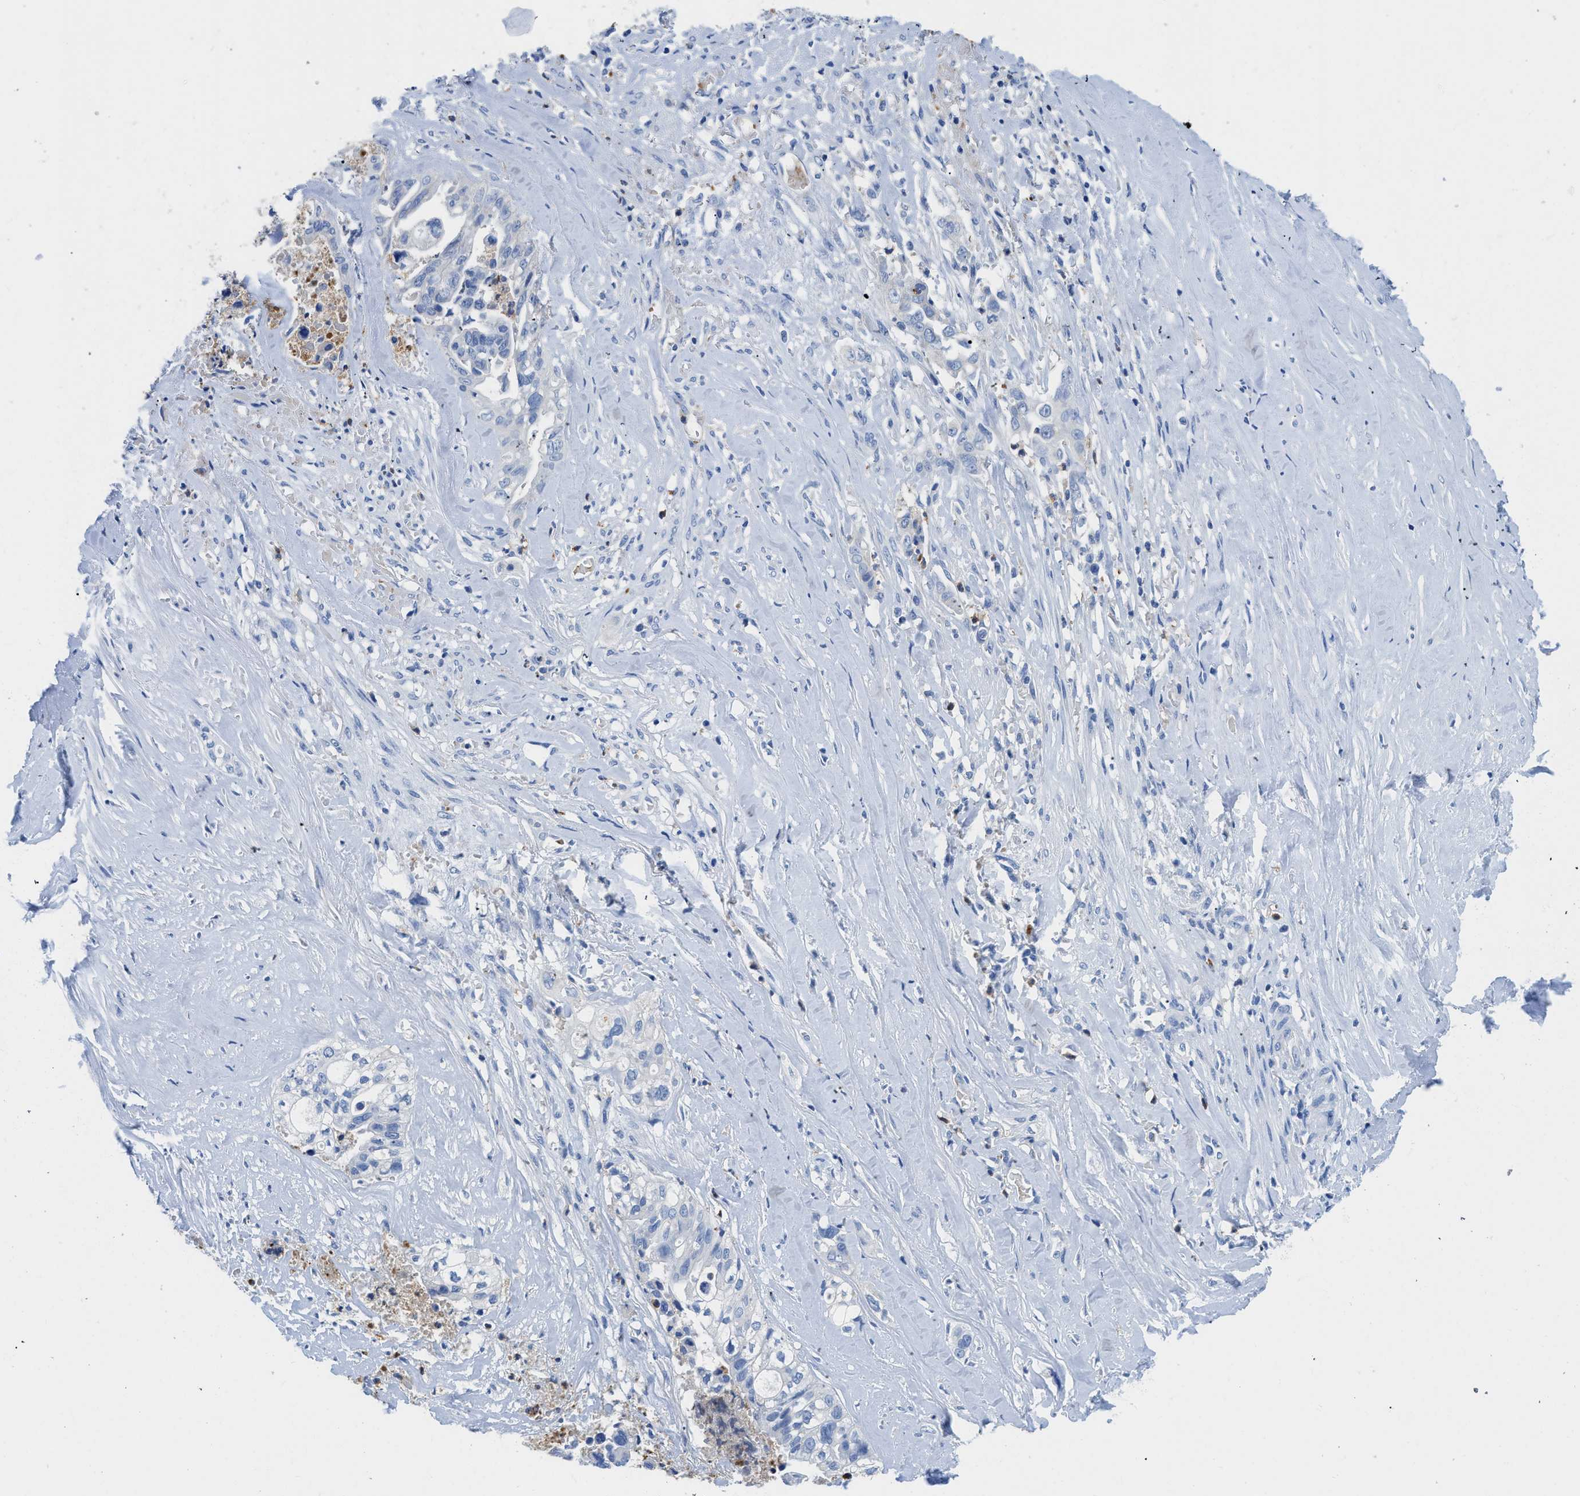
{"staining": {"intensity": "negative", "quantity": "none", "location": "none"}, "tissue": "liver cancer", "cell_type": "Tumor cells", "image_type": "cancer", "snomed": [{"axis": "morphology", "description": "Cholangiocarcinoma"}, {"axis": "topography", "description": "Liver"}], "caption": "An IHC photomicrograph of liver cholangiocarcinoma is shown. There is no staining in tumor cells of liver cholangiocarcinoma.", "gene": "NEB", "patient": {"sex": "female", "age": 70}}